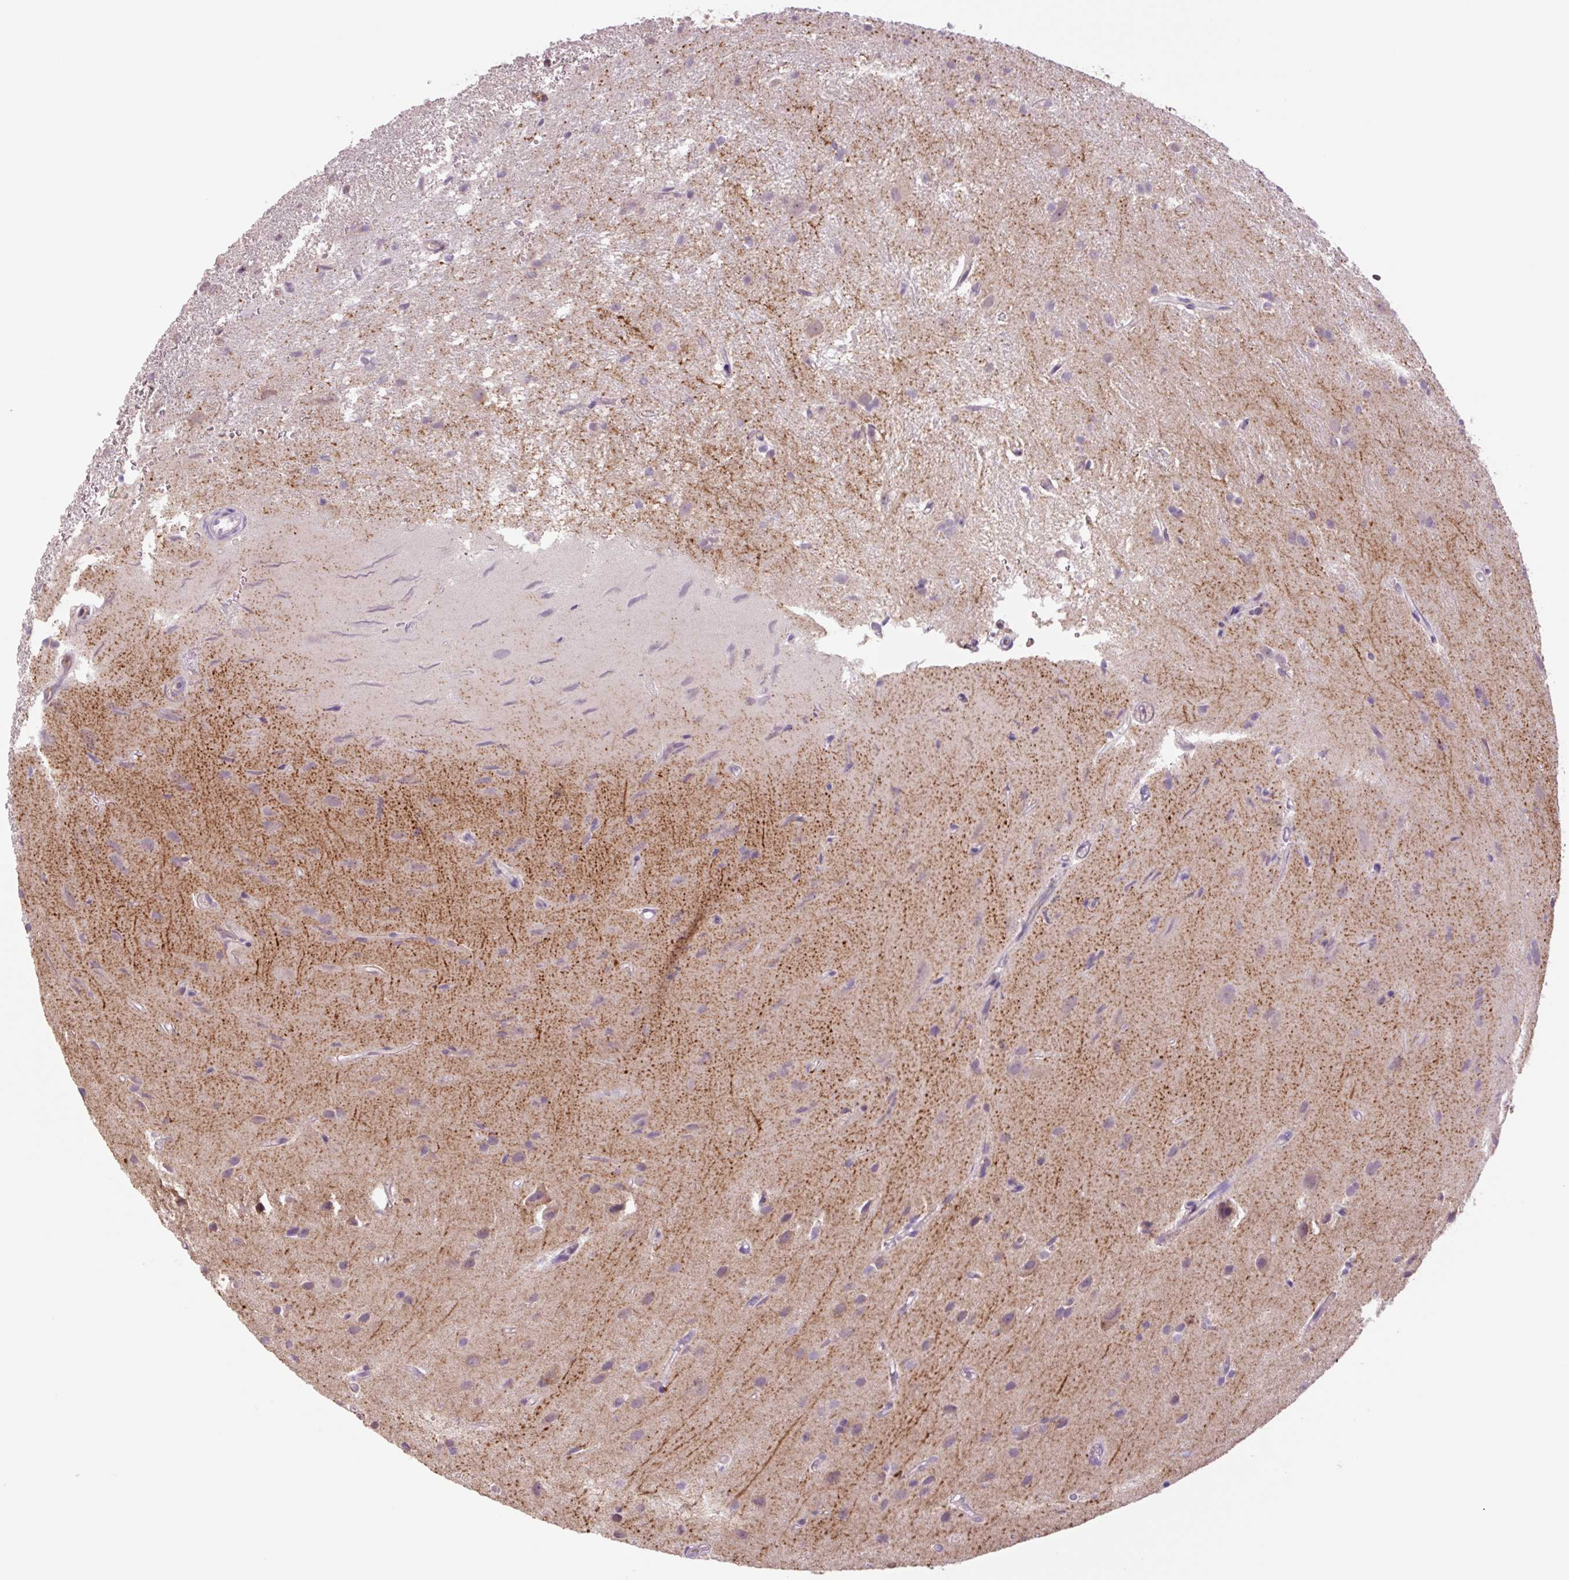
{"staining": {"intensity": "negative", "quantity": "none", "location": "none"}, "tissue": "glioma", "cell_type": "Tumor cells", "image_type": "cancer", "snomed": [{"axis": "morphology", "description": "Glioma, malignant, High grade"}, {"axis": "topography", "description": "Brain"}], "caption": "DAB (3,3'-diaminobenzidine) immunohistochemical staining of high-grade glioma (malignant) exhibits no significant positivity in tumor cells. Brightfield microscopy of immunohistochemistry (IHC) stained with DAB (3,3'-diaminobenzidine) (brown) and hematoxylin (blue), captured at high magnification.", "gene": "PLA2G4A", "patient": {"sex": "female", "age": 50}}